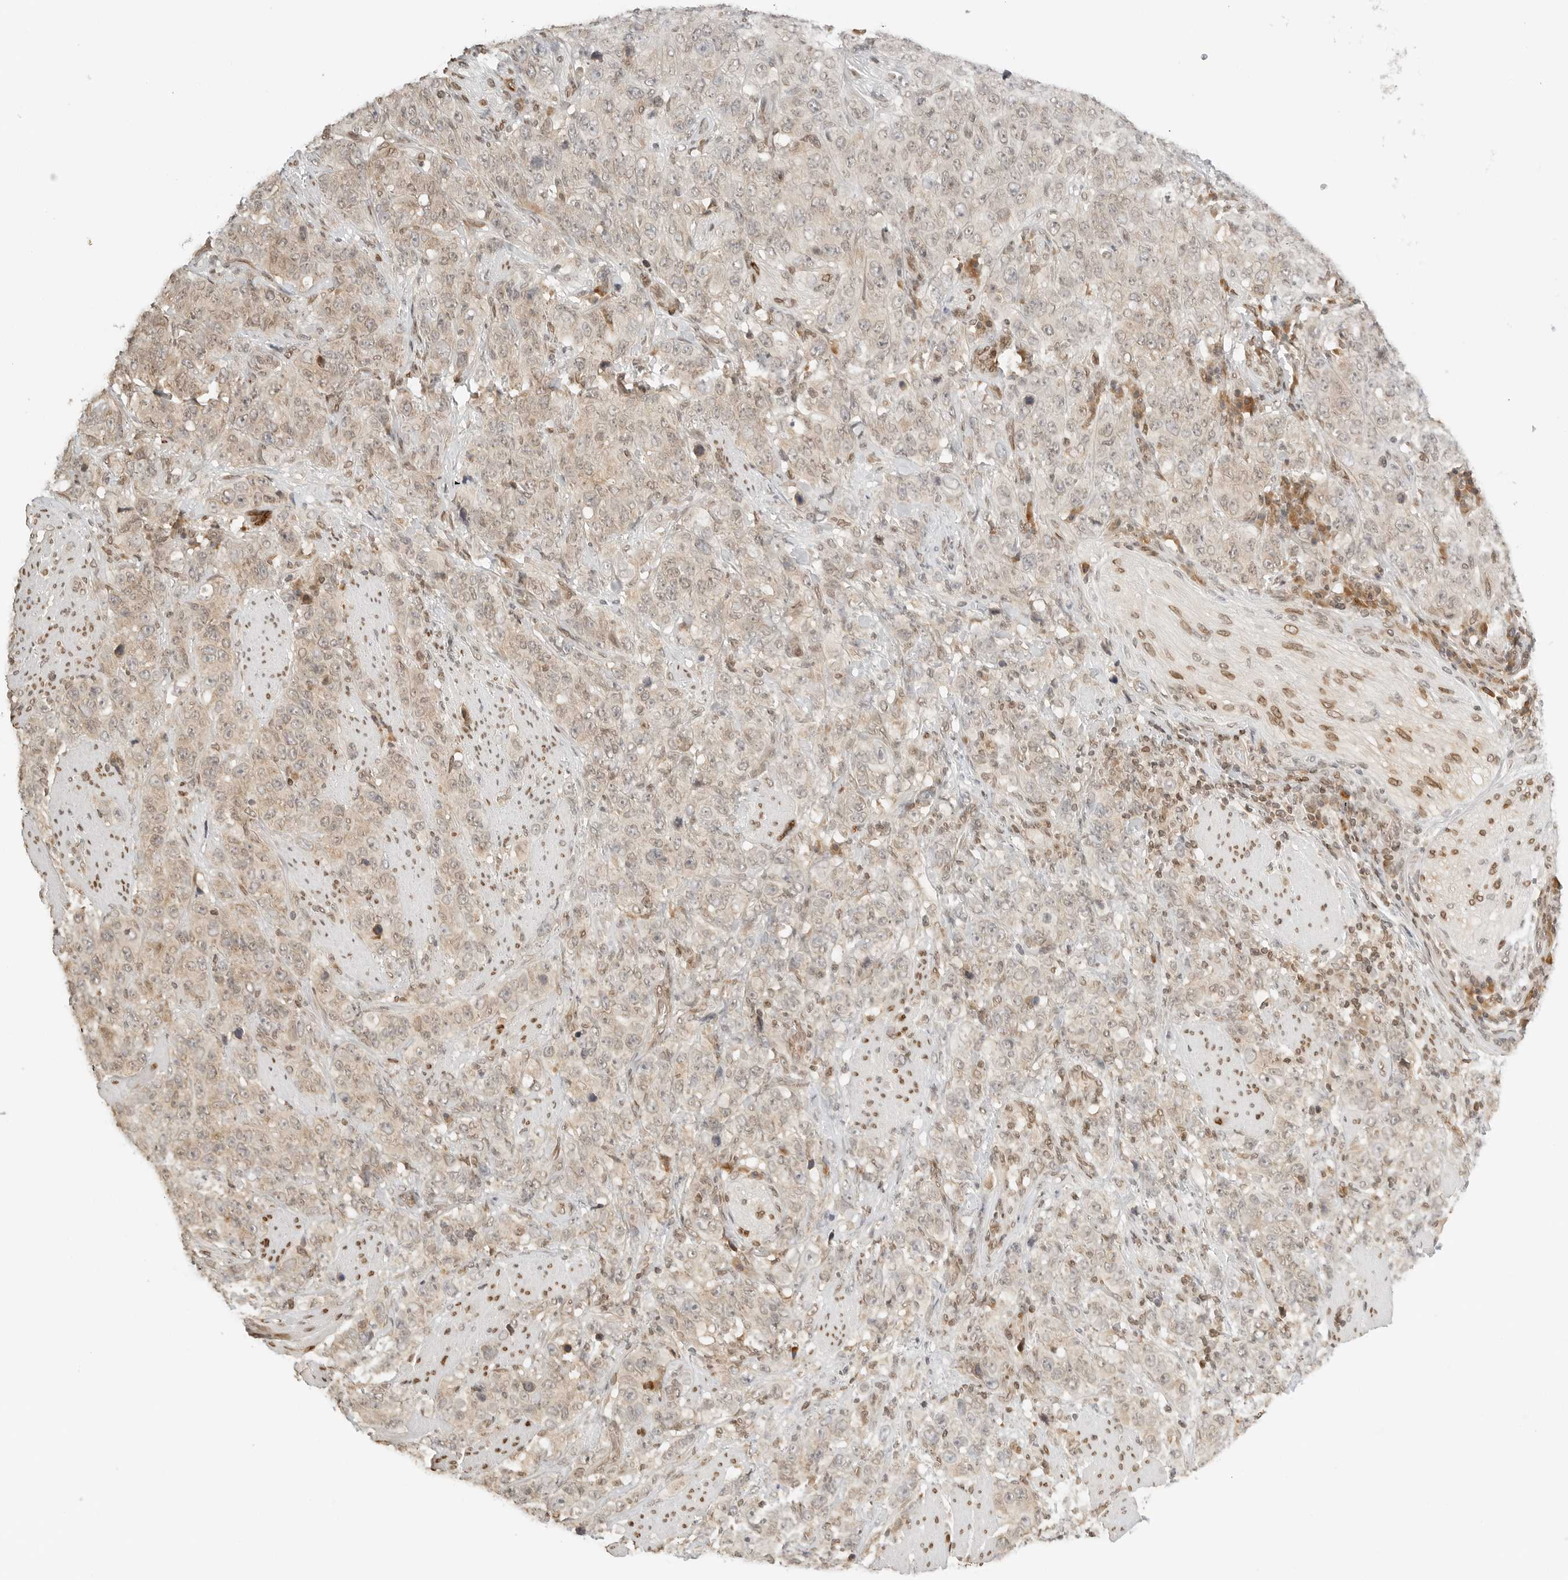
{"staining": {"intensity": "weak", "quantity": "25%-75%", "location": "cytoplasmic/membranous,nuclear"}, "tissue": "stomach cancer", "cell_type": "Tumor cells", "image_type": "cancer", "snomed": [{"axis": "morphology", "description": "Adenocarcinoma, NOS"}, {"axis": "topography", "description": "Stomach"}], "caption": "Immunohistochemical staining of adenocarcinoma (stomach) shows weak cytoplasmic/membranous and nuclear protein expression in approximately 25%-75% of tumor cells.", "gene": "POLH", "patient": {"sex": "male", "age": 48}}